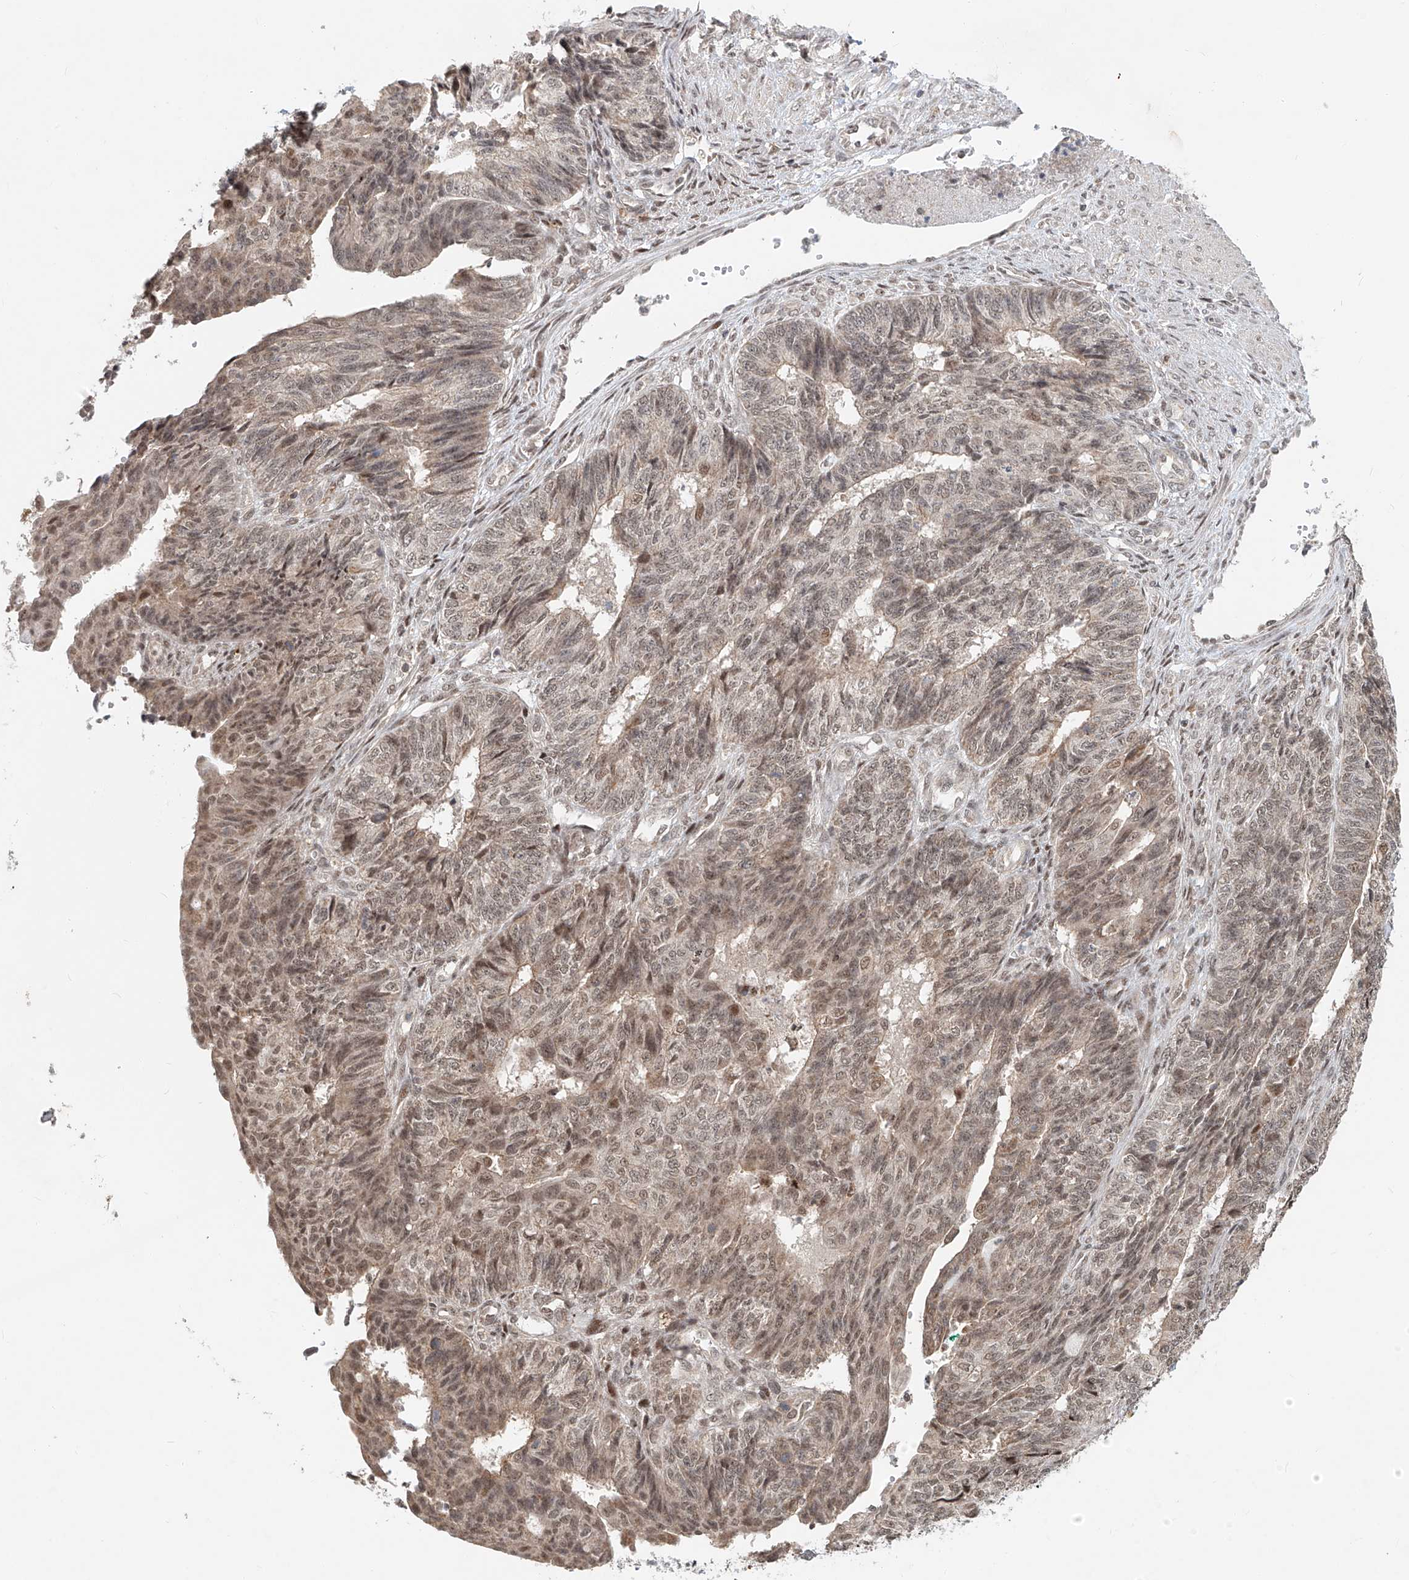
{"staining": {"intensity": "weak", "quantity": ">75%", "location": "nuclear"}, "tissue": "endometrial cancer", "cell_type": "Tumor cells", "image_type": "cancer", "snomed": [{"axis": "morphology", "description": "Adenocarcinoma, NOS"}, {"axis": "topography", "description": "Endometrium"}], "caption": "Immunohistochemistry (IHC) image of human endometrial cancer (adenocarcinoma) stained for a protein (brown), which demonstrates low levels of weak nuclear expression in about >75% of tumor cells.", "gene": "SYTL3", "patient": {"sex": "female", "age": 32}}